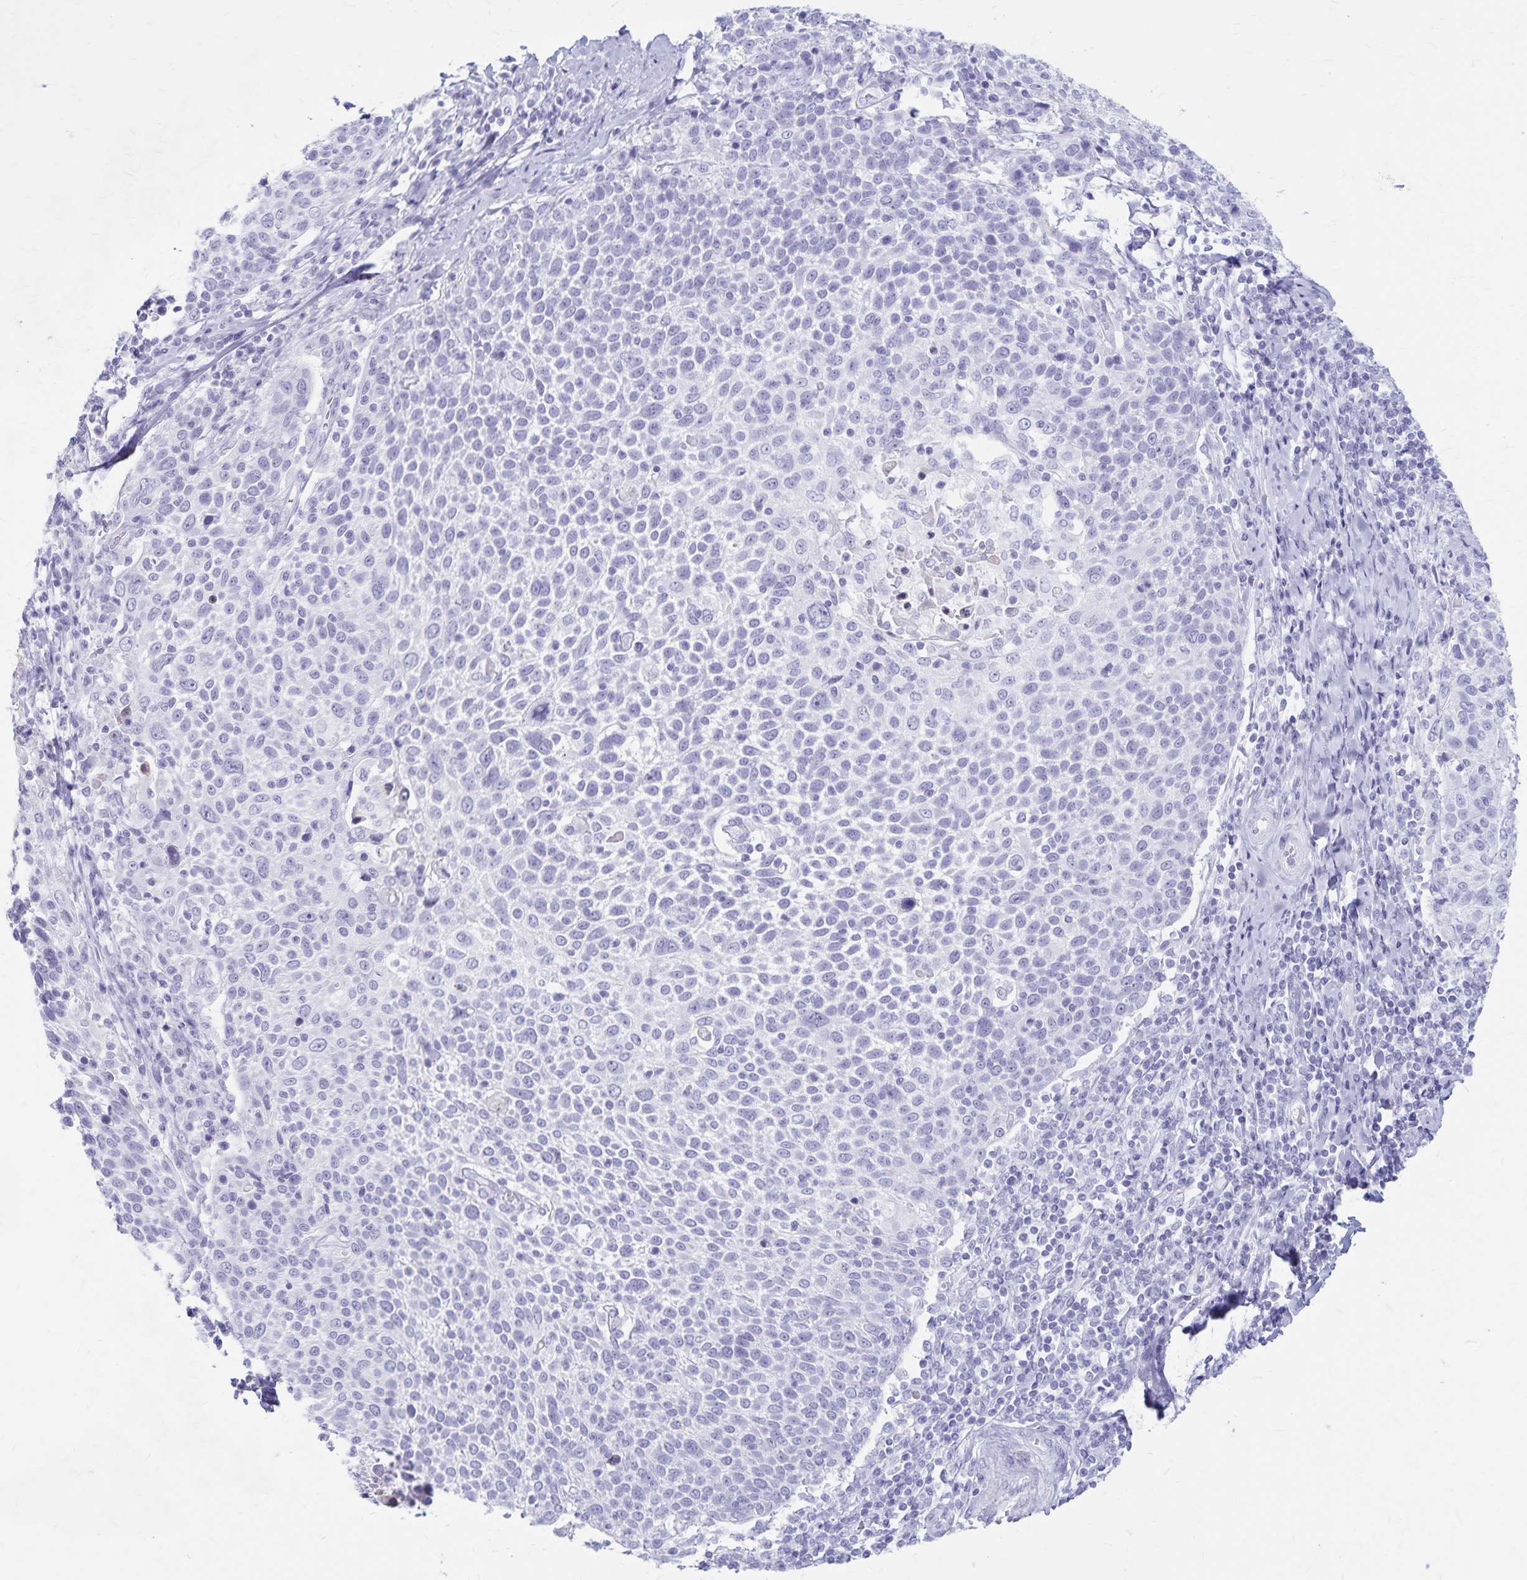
{"staining": {"intensity": "negative", "quantity": "none", "location": "none"}, "tissue": "cervical cancer", "cell_type": "Tumor cells", "image_type": "cancer", "snomed": [{"axis": "morphology", "description": "Squamous cell carcinoma, NOS"}, {"axis": "topography", "description": "Cervix"}], "caption": "Immunohistochemical staining of human squamous cell carcinoma (cervical) demonstrates no significant staining in tumor cells.", "gene": "GPBAR1", "patient": {"sex": "female", "age": 61}}